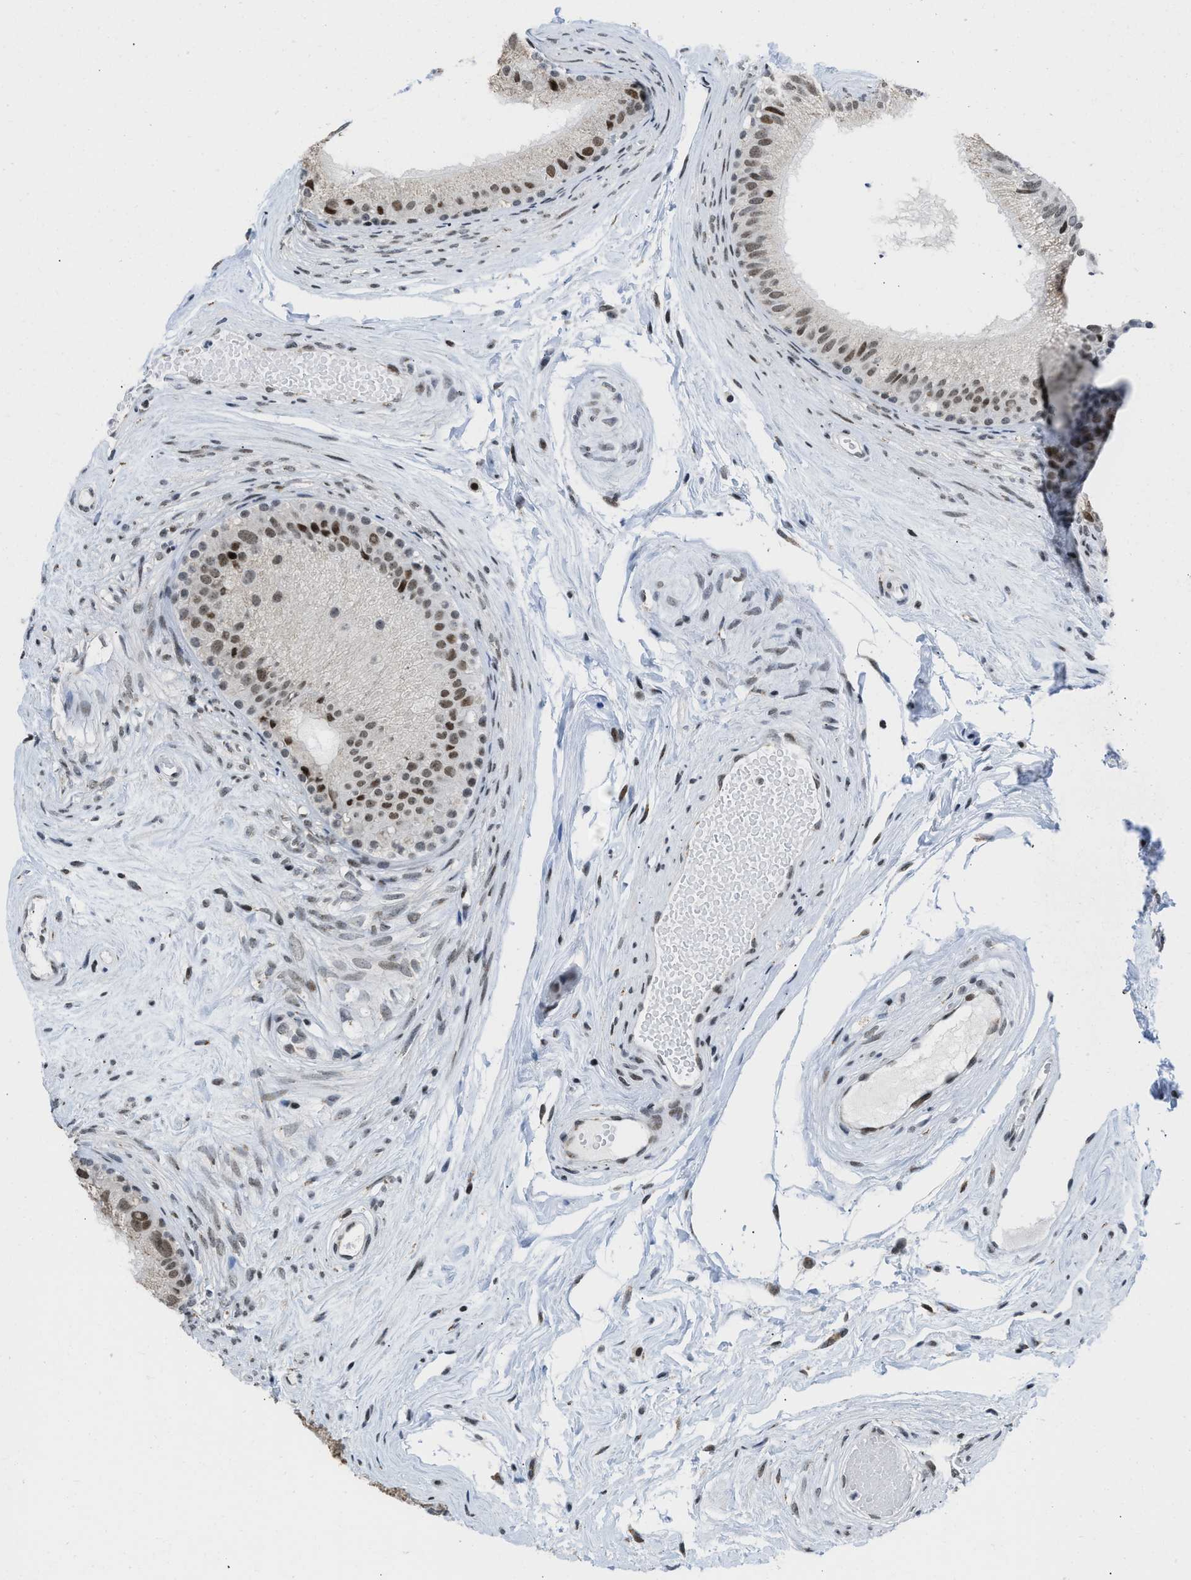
{"staining": {"intensity": "moderate", "quantity": ">75%", "location": "nuclear"}, "tissue": "epididymis", "cell_type": "Glandular cells", "image_type": "normal", "snomed": [{"axis": "morphology", "description": "Normal tissue, NOS"}, {"axis": "topography", "description": "Epididymis"}], "caption": "An image of epididymis stained for a protein shows moderate nuclear brown staining in glandular cells. (IHC, brightfield microscopy, high magnification).", "gene": "TERF2IP", "patient": {"sex": "male", "age": 56}}